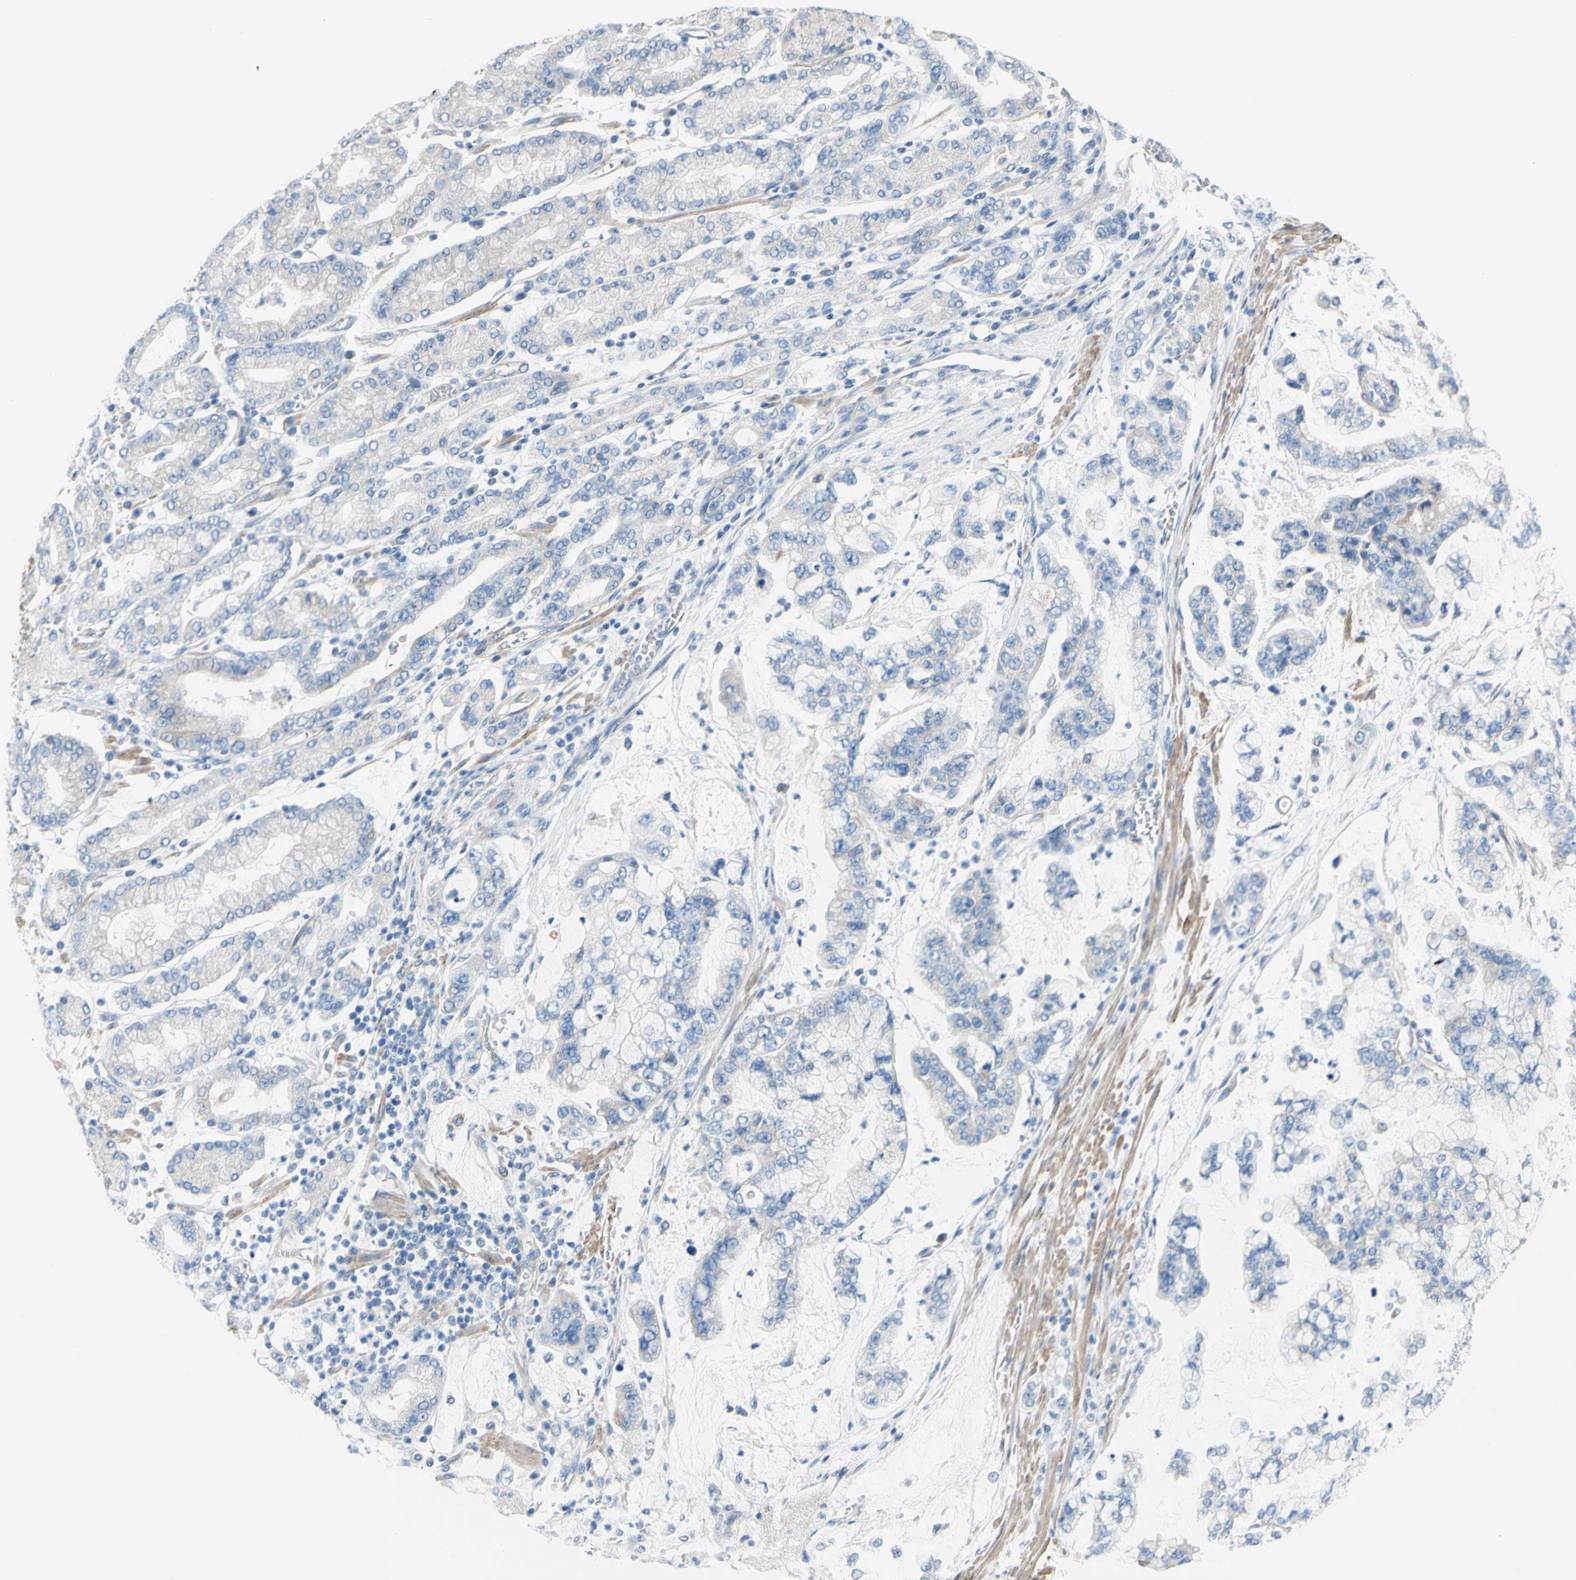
{"staining": {"intensity": "weak", "quantity": "<25%", "location": "cytoplasmic/membranous"}, "tissue": "stomach cancer", "cell_type": "Tumor cells", "image_type": "cancer", "snomed": [{"axis": "morphology", "description": "Normal tissue, NOS"}, {"axis": "morphology", "description": "Adenocarcinoma, NOS"}, {"axis": "topography", "description": "Stomach, upper"}, {"axis": "topography", "description": "Stomach"}], "caption": "This is an immunohistochemistry (IHC) histopathology image of human adenocarcinoma (stomach). There is no expression in tumor cells.", "gene": "RETREG2", "patient": {"sex": "male", "age": 76}}